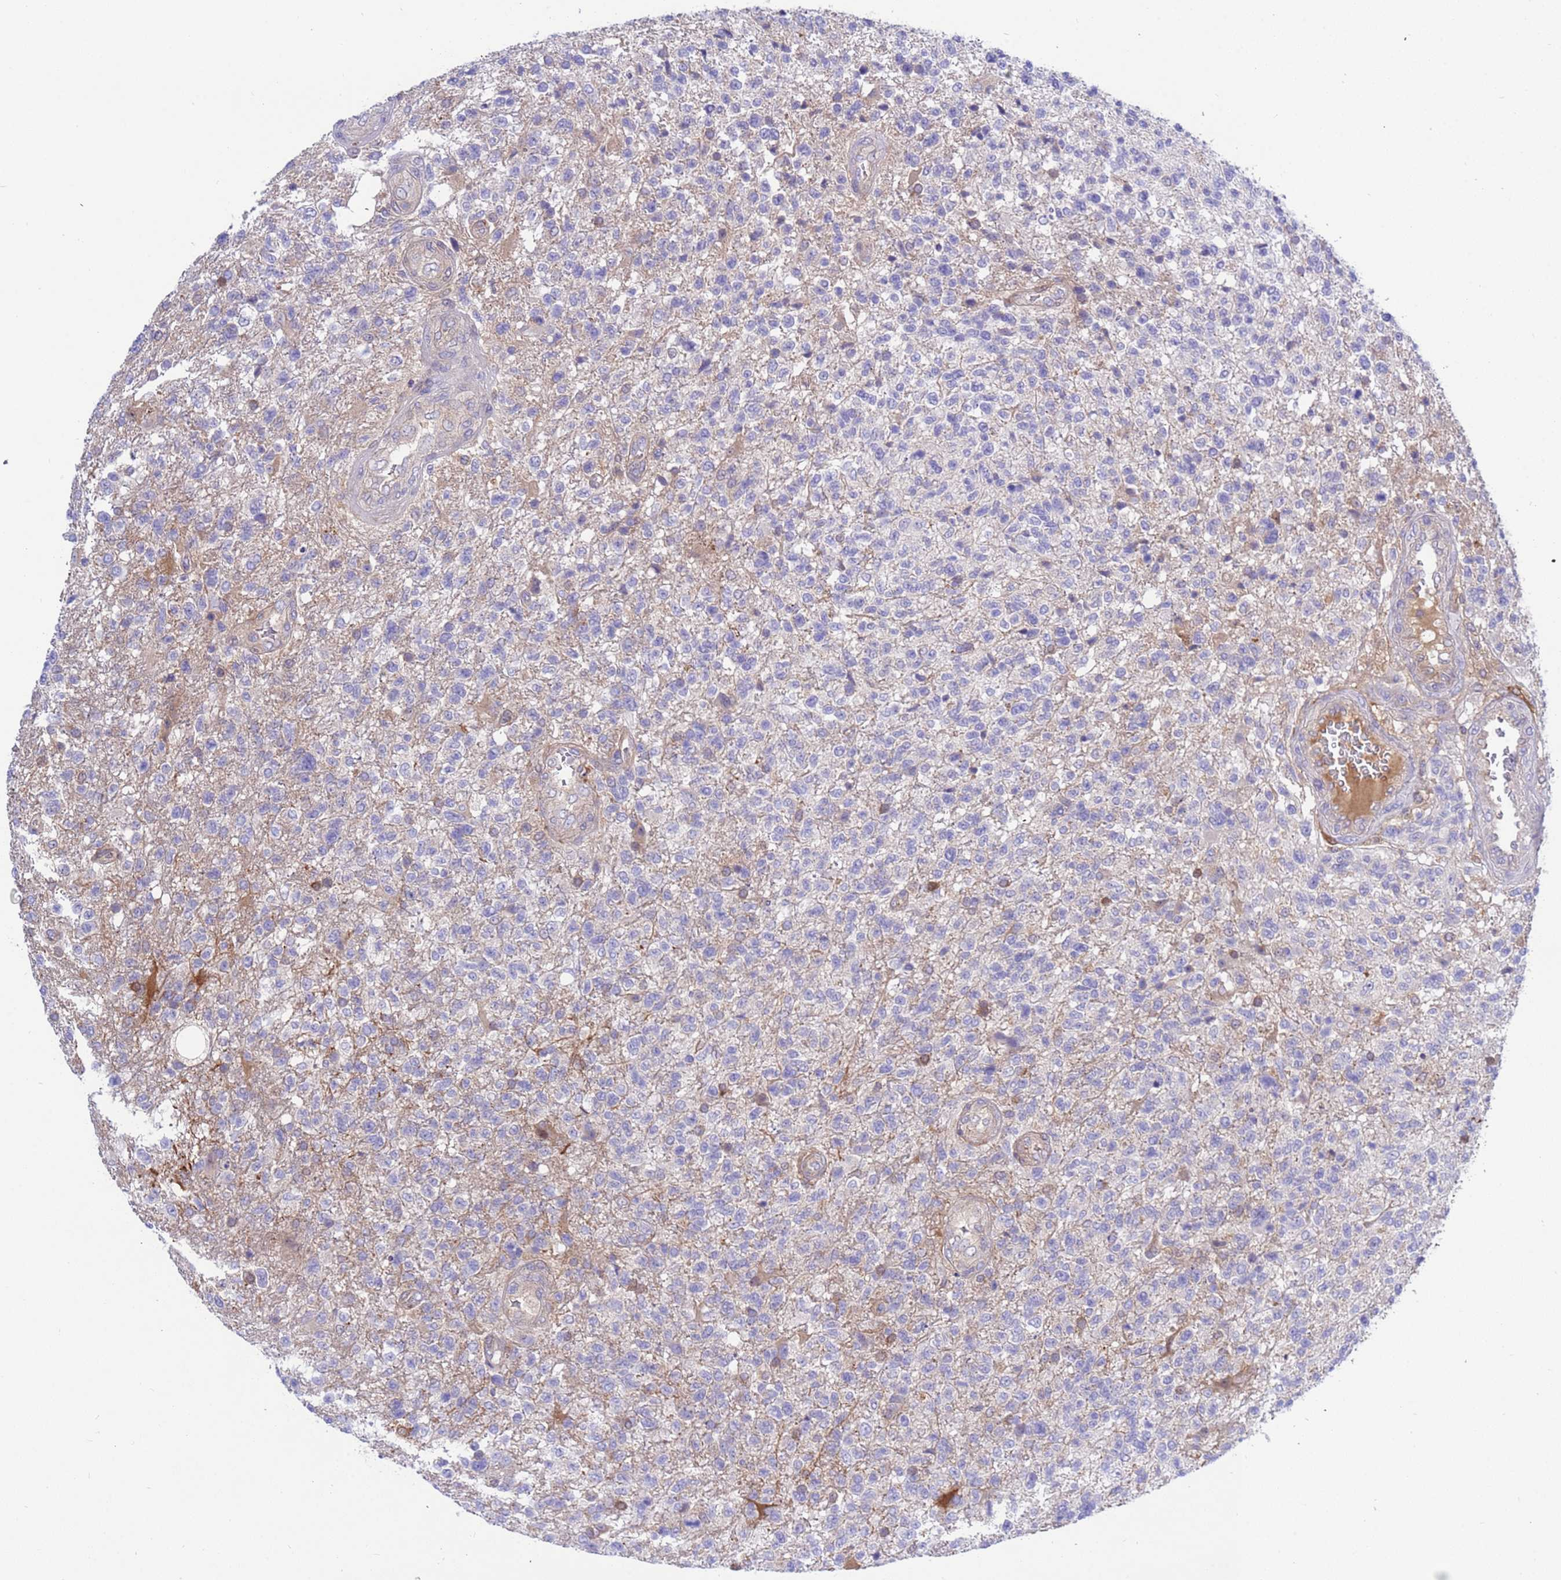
{"staining": {"intensity": "negative", "quantity": "none", "location": "none"}, "tissue": "glioma", "cell_type": "Tumor cells", "image_type": "cancer", "snomed": [{"axis": "morphology", "description": "Glioma, malignant, High grade"}, {"axis": "topography", "description": "Brain"}], "caption": "Malignant high-grade glioma was stained to show a protein in brown. There is no significant expression in tumor cells.", "gene": "FOXRED1", "patient": {"sex": "male", "age": 56}}